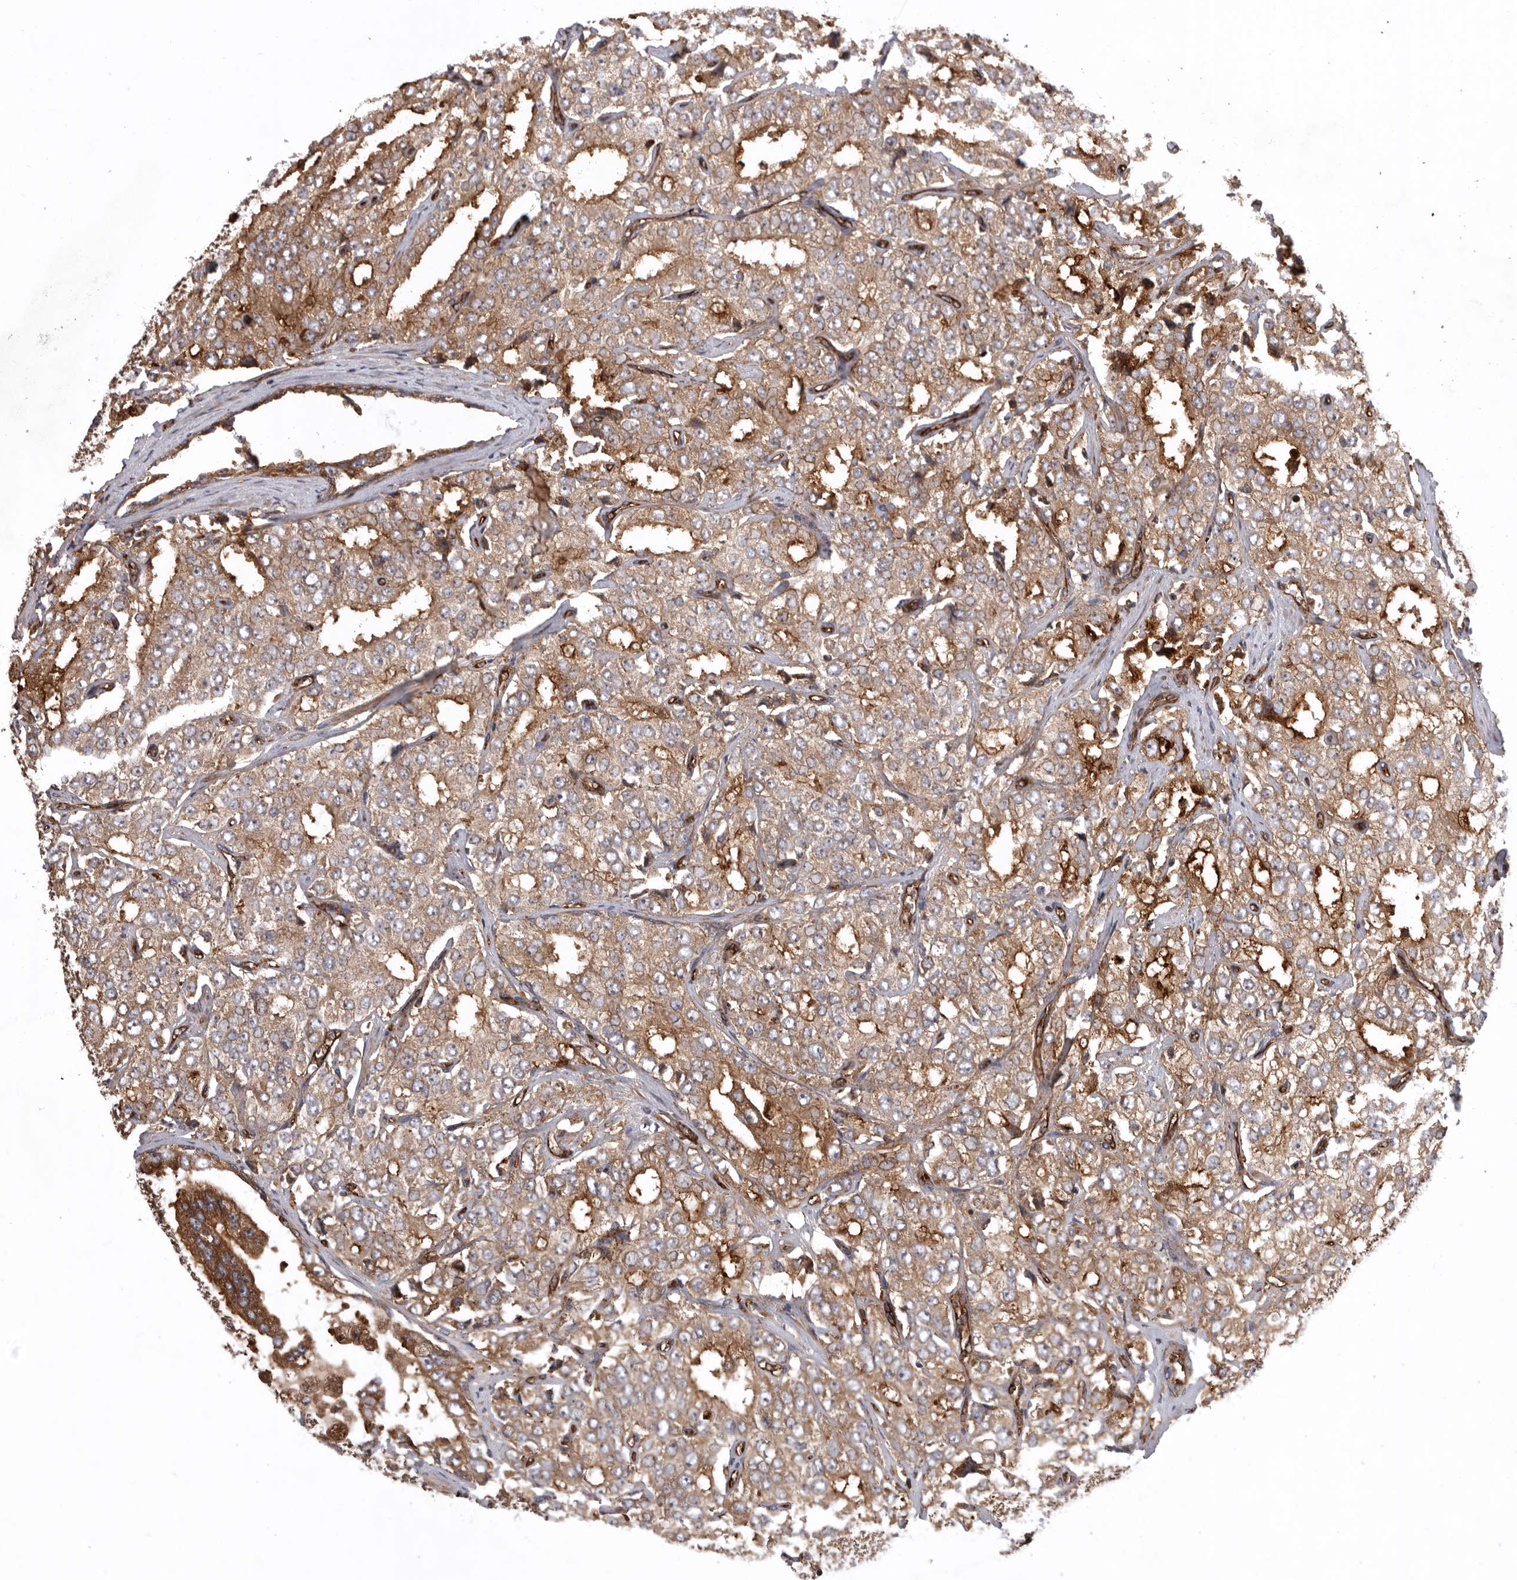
{"staining": {"intensity": "moderate", "quantity": ">75%", "location": "cytoplasmic/membranous"}, "tissue": "prostate cancer", "cell_type": "Tumor cells", "image_type": "cancer", "snomed": [{"axis": "morphology", "description": "Adenocarcinoma, High grade"}, {"axis": "topography", "description": "Prostate"}], "caption": "A medium amount of moderate cytoplasmic/membranous staining is identified in about >75% of tumor cells in high-grade adenocarcinoma (prostate) tissue.", "gene": "DHDDS", "patient": {"sex": "male", "age": 58}}